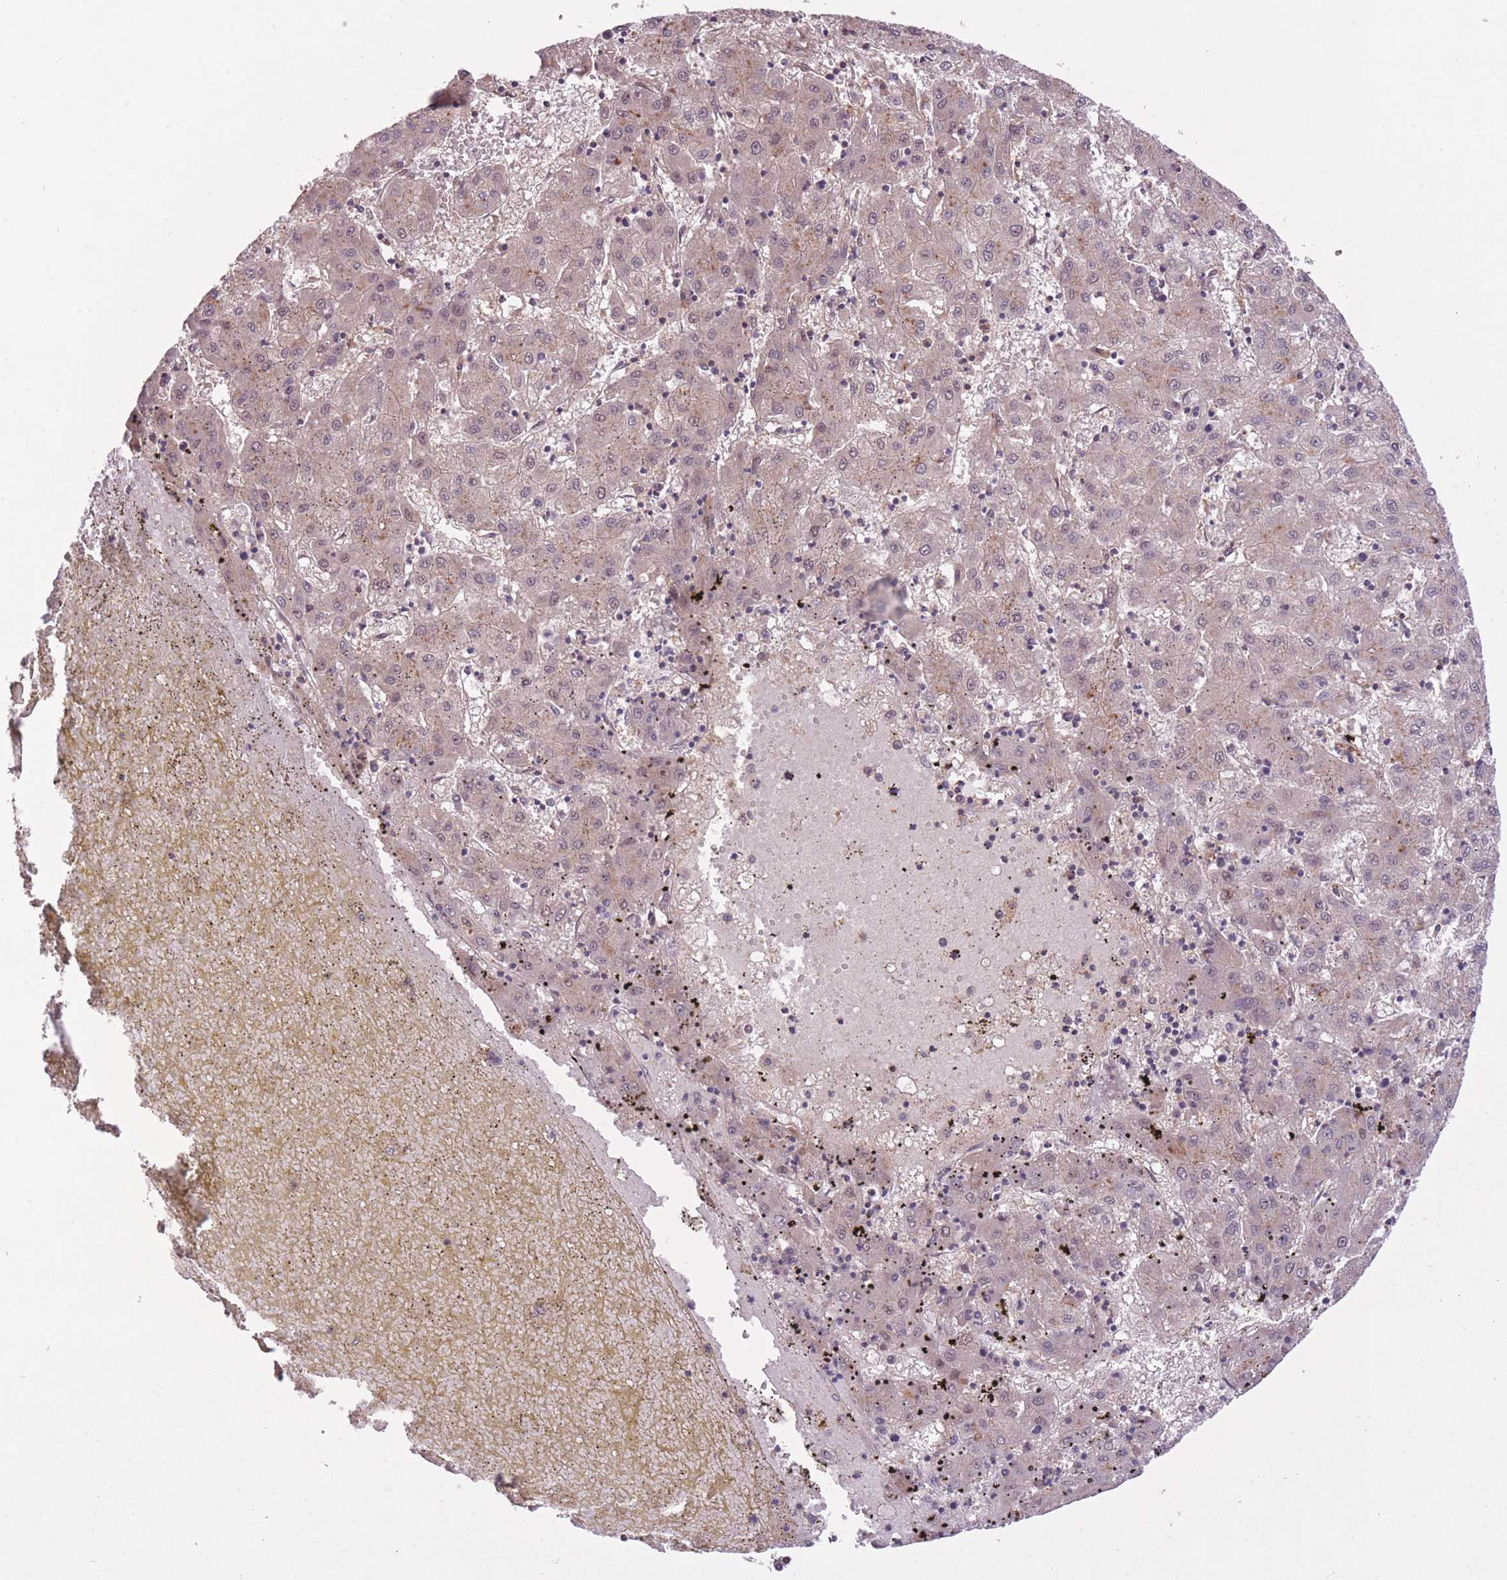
{"staining": {"intensity": "weak", "quantity": "<25%", "location": "cytoplasmic/membranous,nuclear"}, "tissue": "liver cancer", "cell_type": "Tumor cells", "image_type": "cancer", "snomed": [{"axis": "morphology", "description": "Carcinoma, Hepatocellular, NOS"}, {"axis": "topography", "description": "Liver"}], "caption": "Tumor cells are negative for protein expression in human hepatocellular carcinoma (liver).", "gene": "POLR3F", "patient": {"sex": "male", "age": 72}}